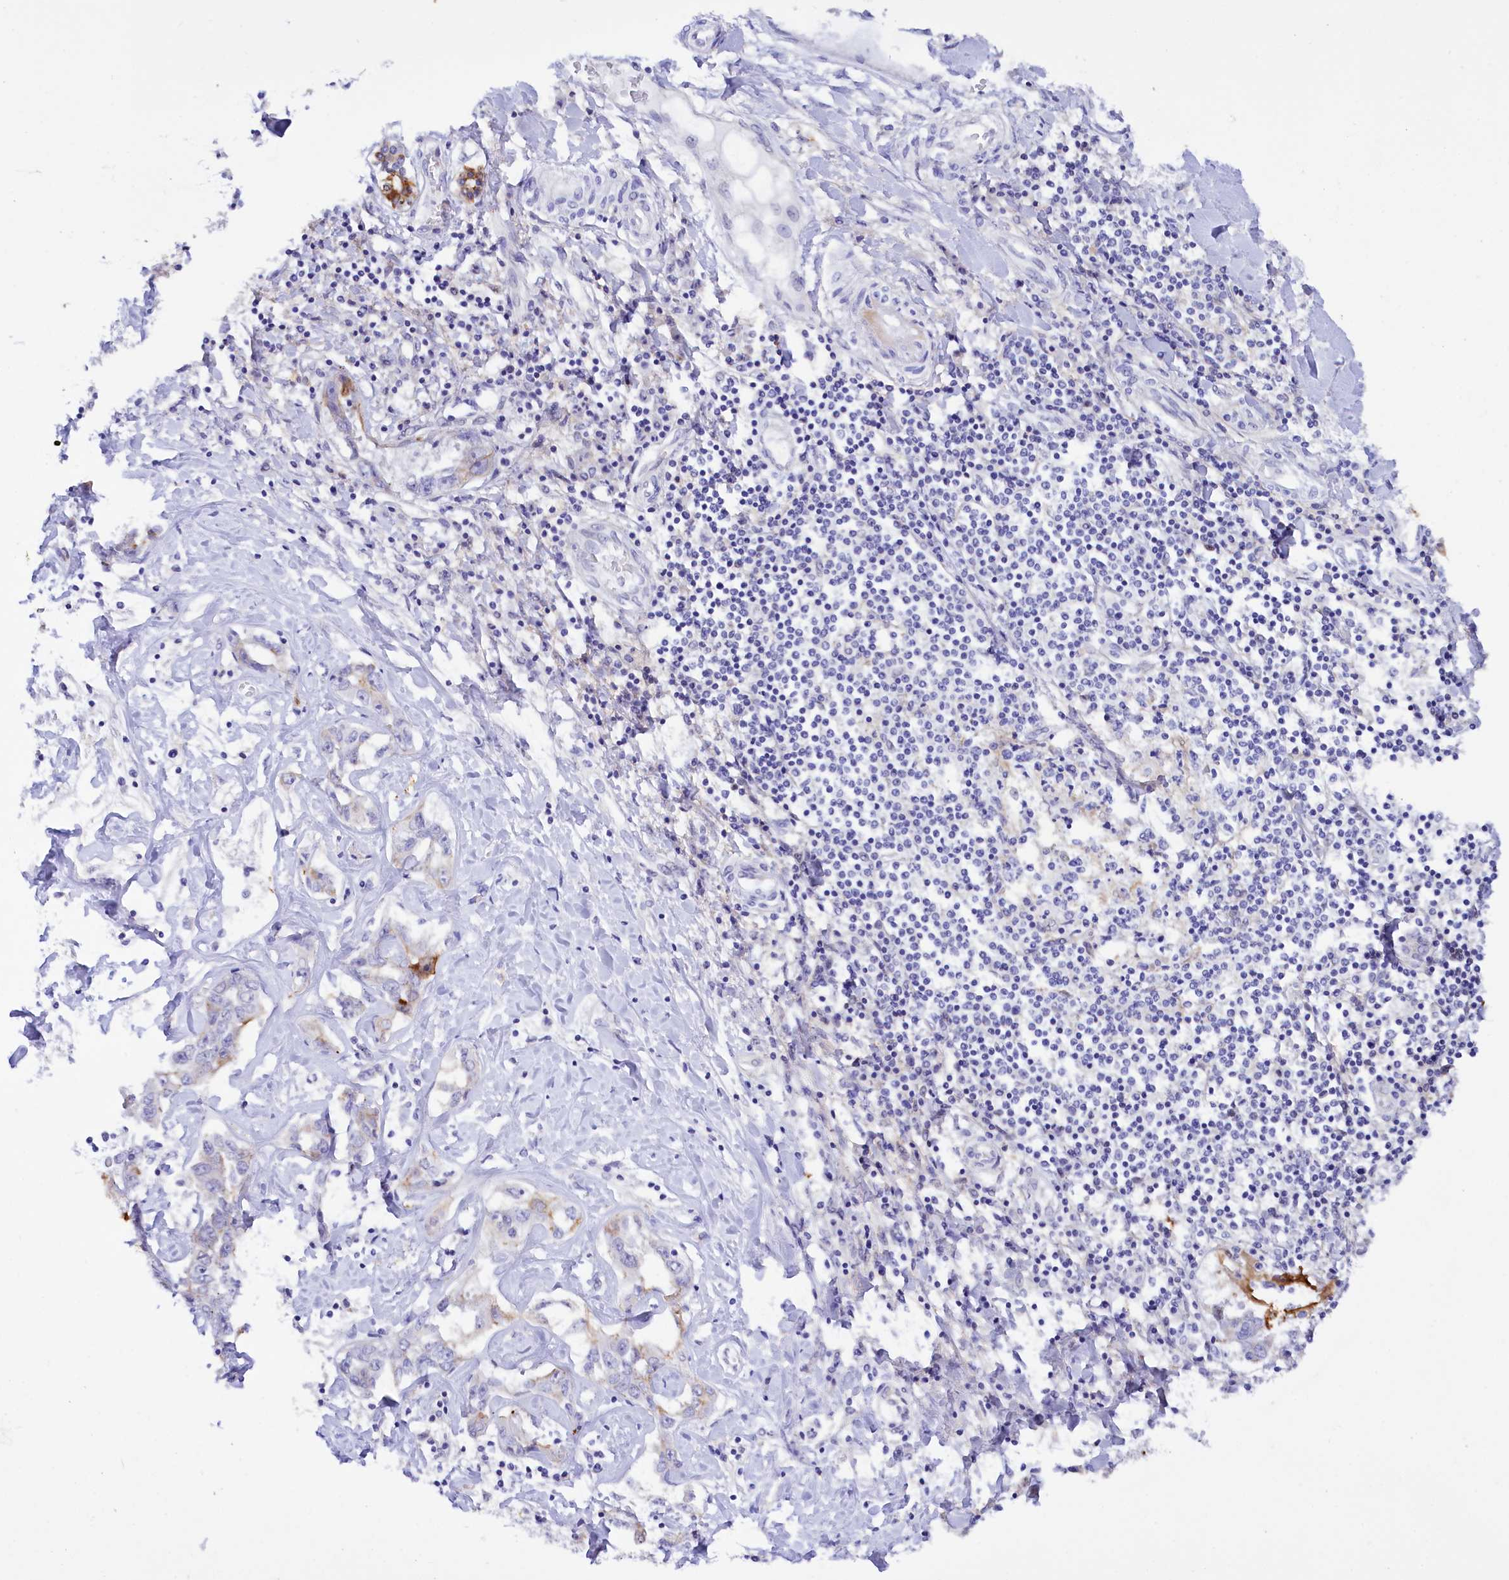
{"staining": {"intensity": "moderate", "quantity": "<25%", "location": "cytoplasmic/membranous"}, "tissue": "liver cancer", "cell_type": "Tumor cells", "image_type": "cancer", "snomed": [{"axis": "morphology", "description": "Cholangiocarcinoma"}, {"axis": "topography", "description": "Liver"}], "caption": "Protein analysis of liver cancer tissue displays moderate cytoplasmic/membranous staining in approximately <25% of tumor cells.", "gene": "FAAP20", "patient": {"sex": "male", "age": 59}}